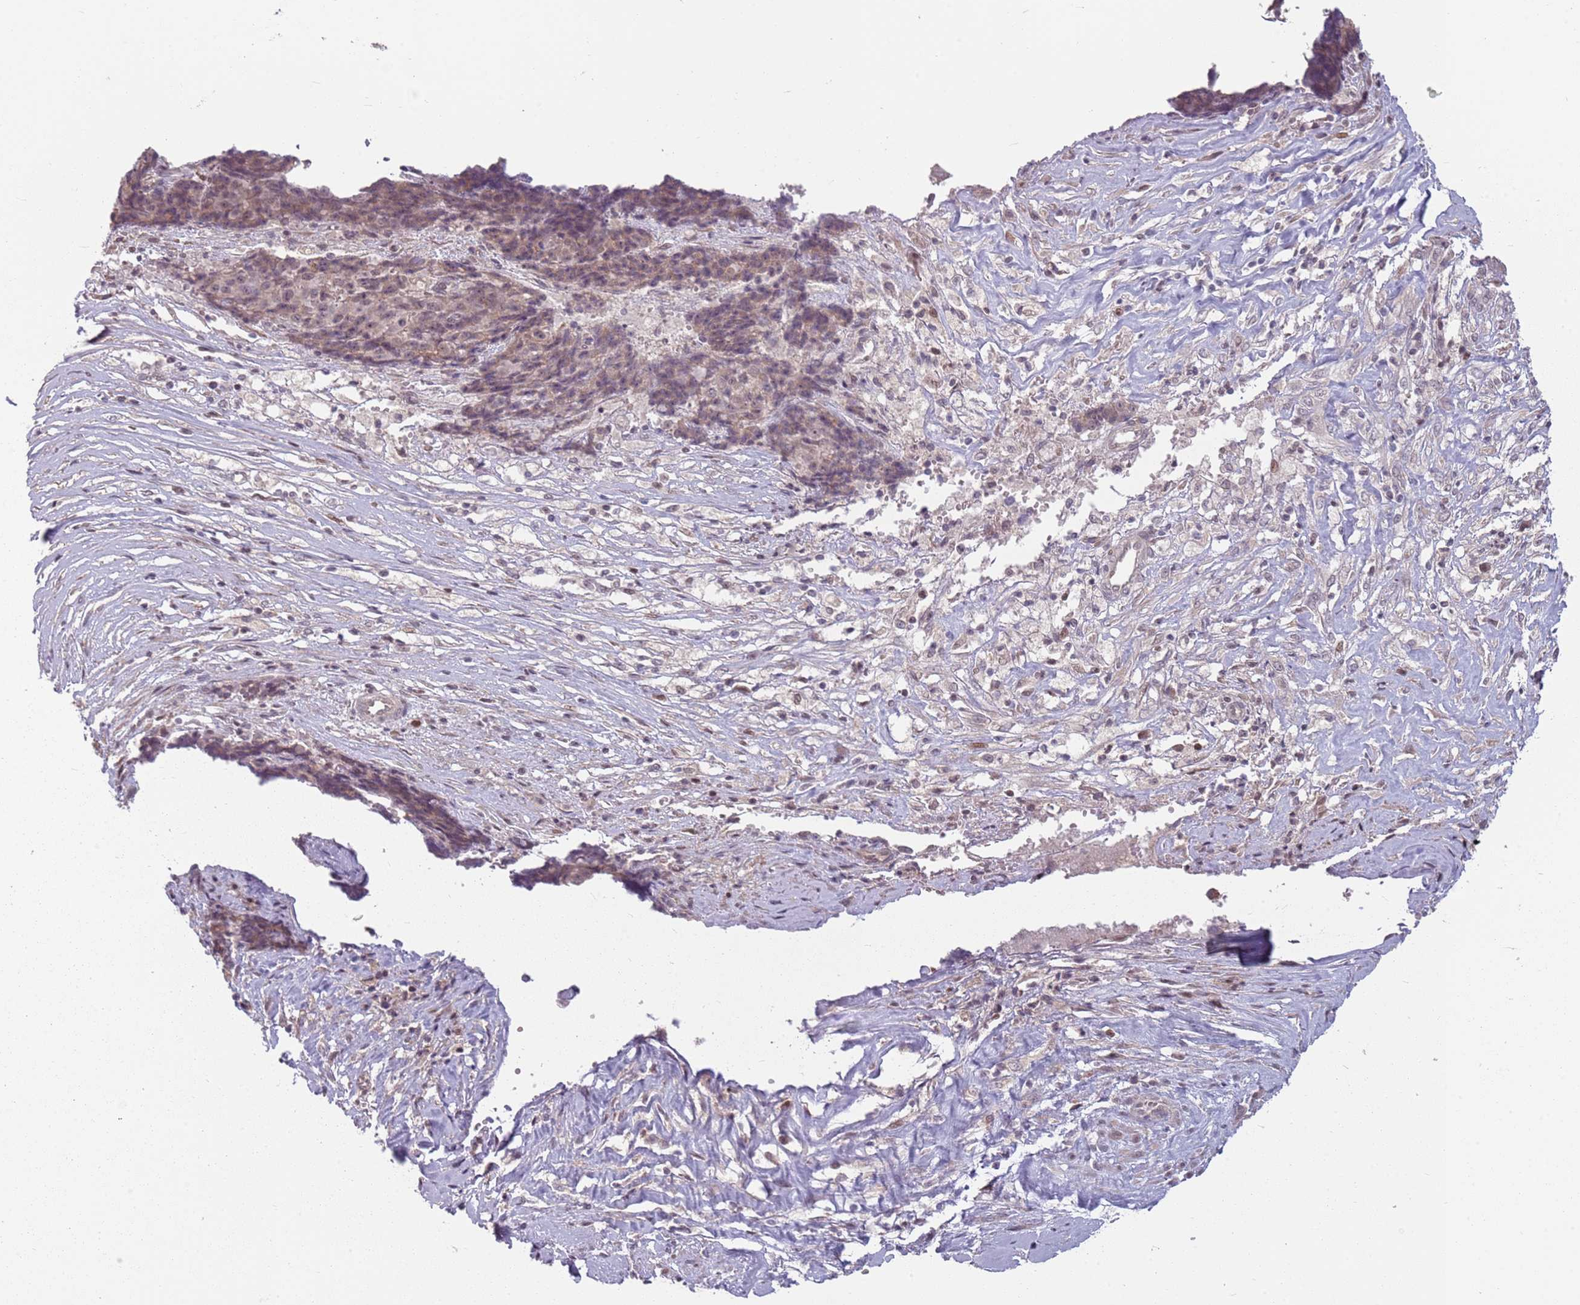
{"staining": {"intensity": "weak", "quantity": "25%-75%", "location": "cytoplasmic/membranous"}, "tissue": "ovarian cancer", "cell_type": "Tumor cells", "image_type": "cancer", "snomed": [{"axis": "morphology", "description": "Carcinoma, endometroid"}, {"axis": "topography", "description": "Ovary"}], "caption": "Protein expression analysis of ovarian cancer shows weak cytoplasmic/membranous expression in approximately 25%-75% of tumor cells. Nuclei are stained in blue.", "gene": "ADGRG1", "patient": {"sex": "female", "age": 42}}